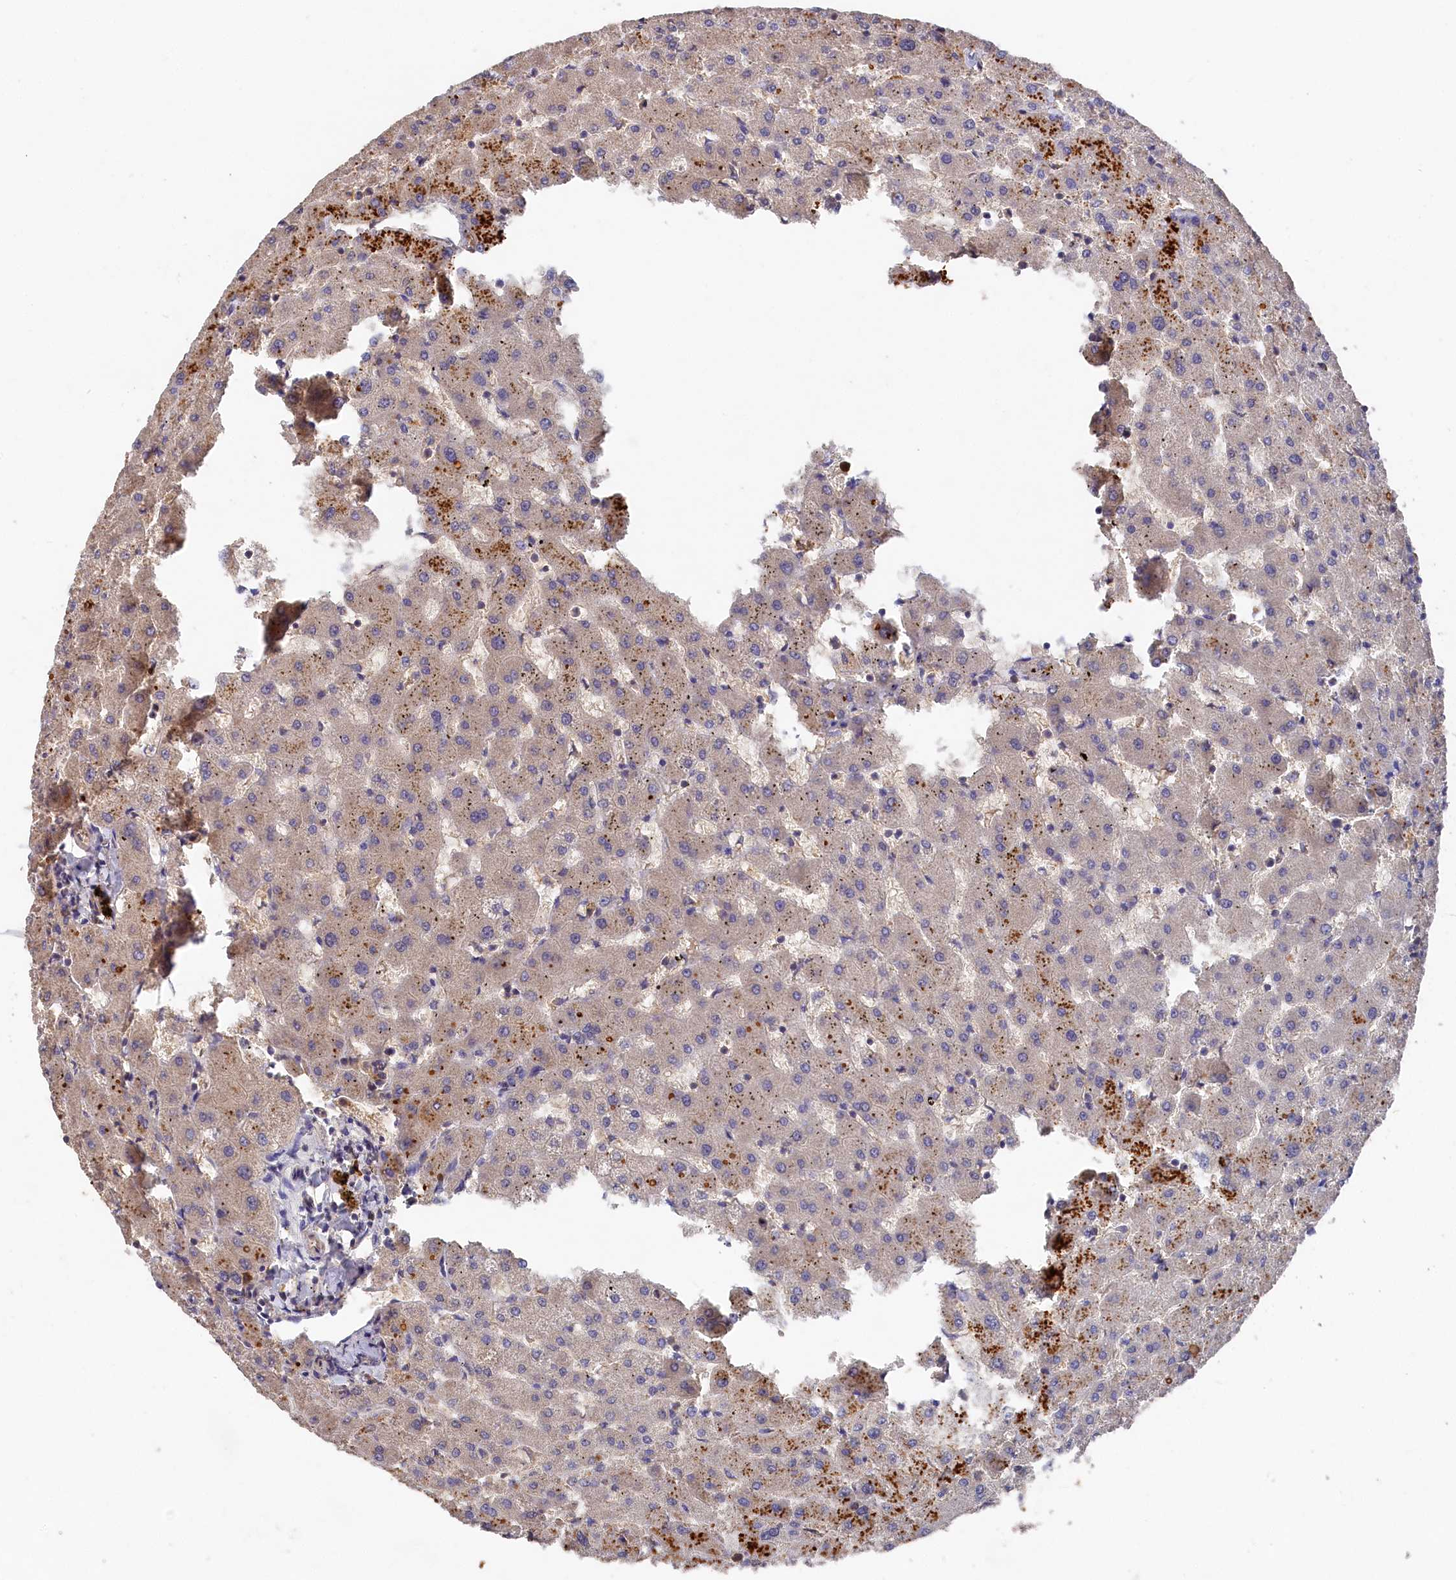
{"staining": {"intensity": "weak", "quantity": "<25%", "location": "cytoplasmic/membranous"}, "tissue": "liver", "cell_type": "Cholangiocytes", "image_type": "normal", "snomed": [{"axis": "morphology", "description": "Normal tissue, NOS"}, {"axis": "topography", "description": "Liver"}], "caption": "Human liver stained for a protein using immunohistochemistry reveals no expression in cholangiocytes.", "gene": "DHRS11", "patient": {"sex": "female", "age": 63}}